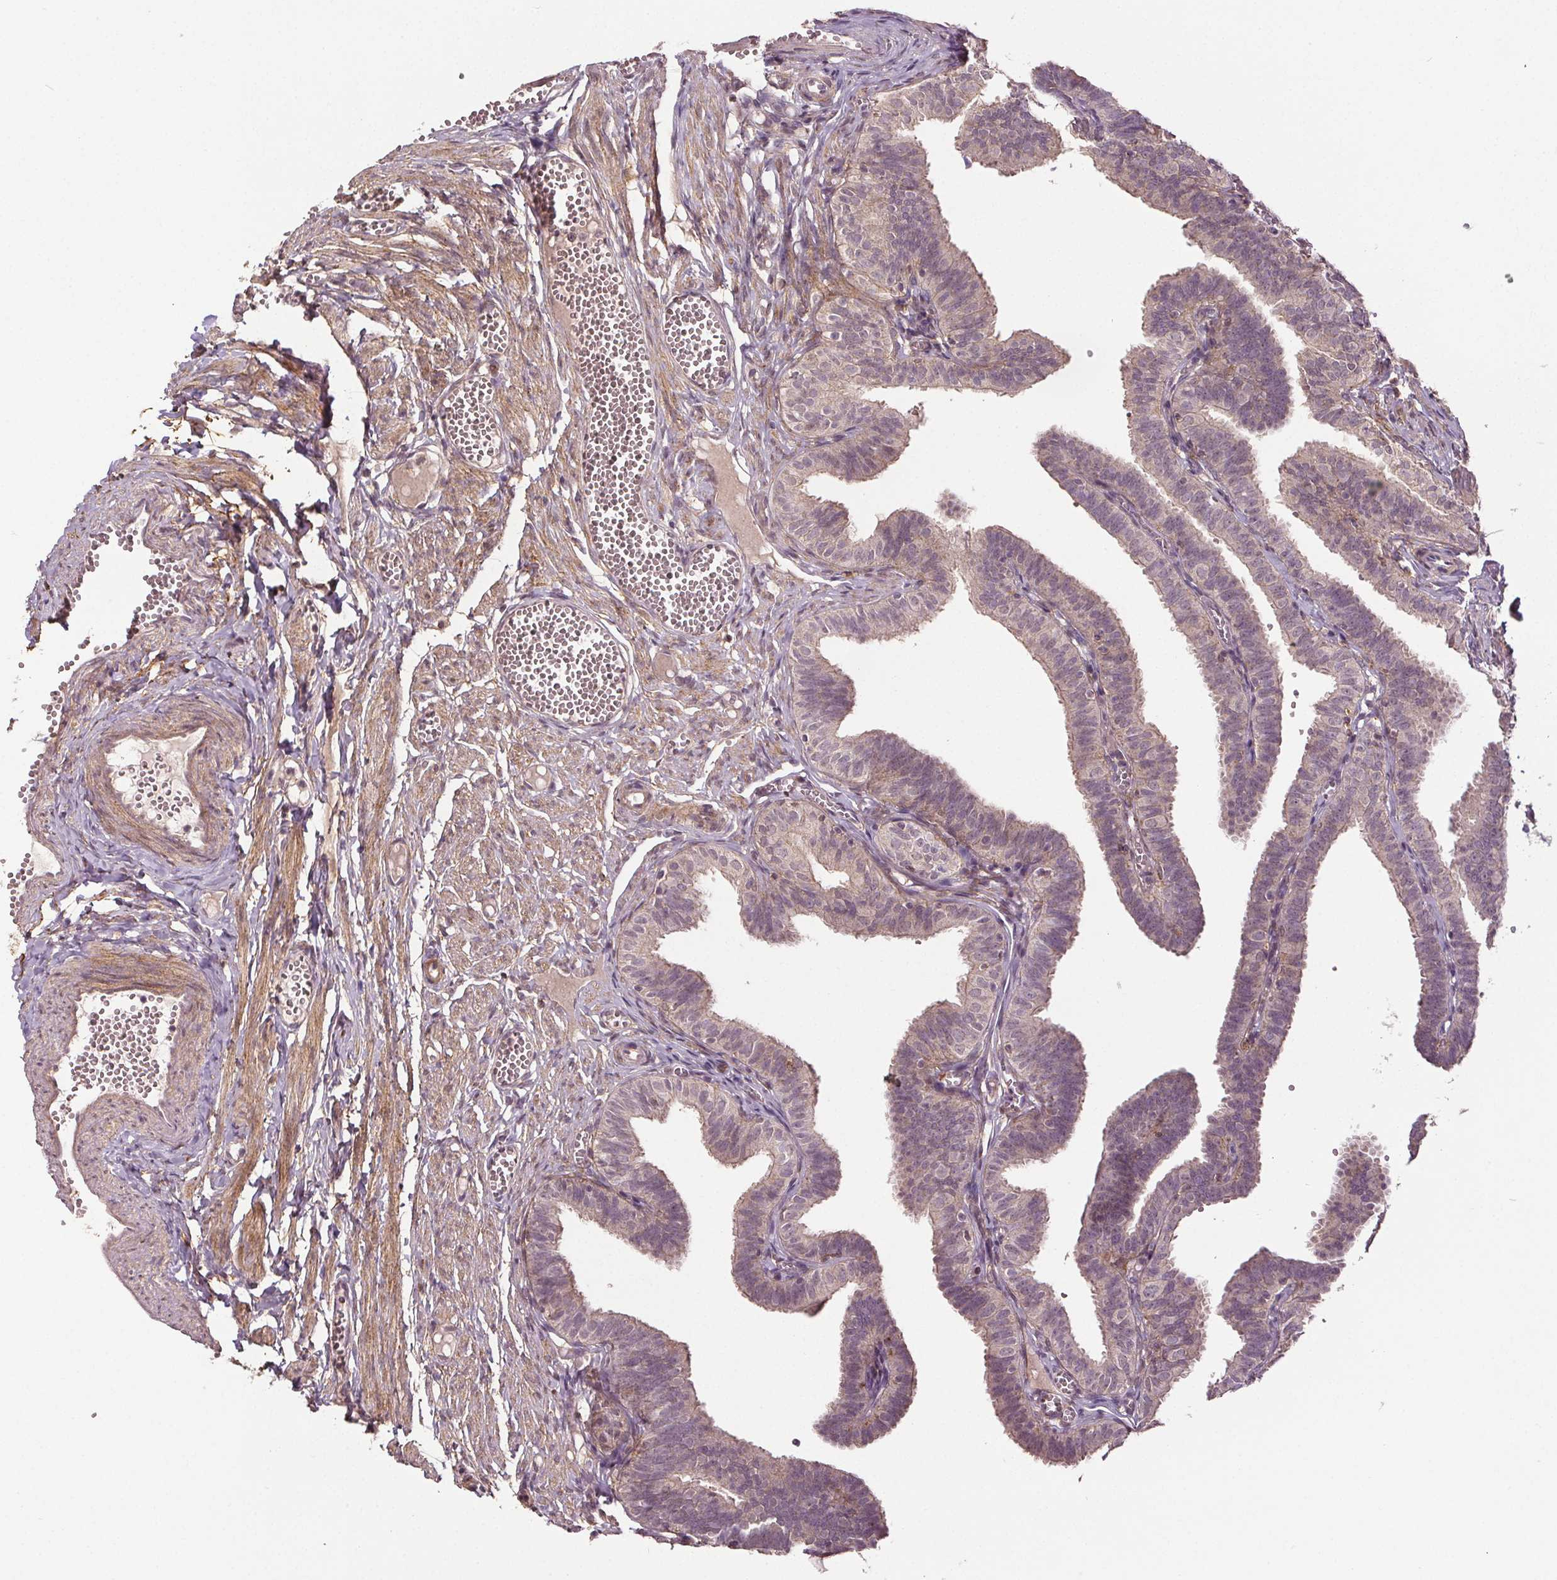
{"staining": {"intensity": "negative", "quantity": "none", "location": "none"}, "tissue": "fallopian tube", "cell_type": "Glandular cells", "image_type": "normal", "snomed": [{"axis": "morphology", "description": "Normal tissue, NOS"}, {"axis": "topography", "description": "Fallopian tube"}], "caption": "IHC image of benign fallopian tube: human fallopian tube stained with DAB demonstrates no significant protein staining in glandular cells. (Immunohistochemistry (ihc), brightfield microscopy, high magnification).", "gene": "EPHB3", "patient": {"sex": "female", "age": 25}}